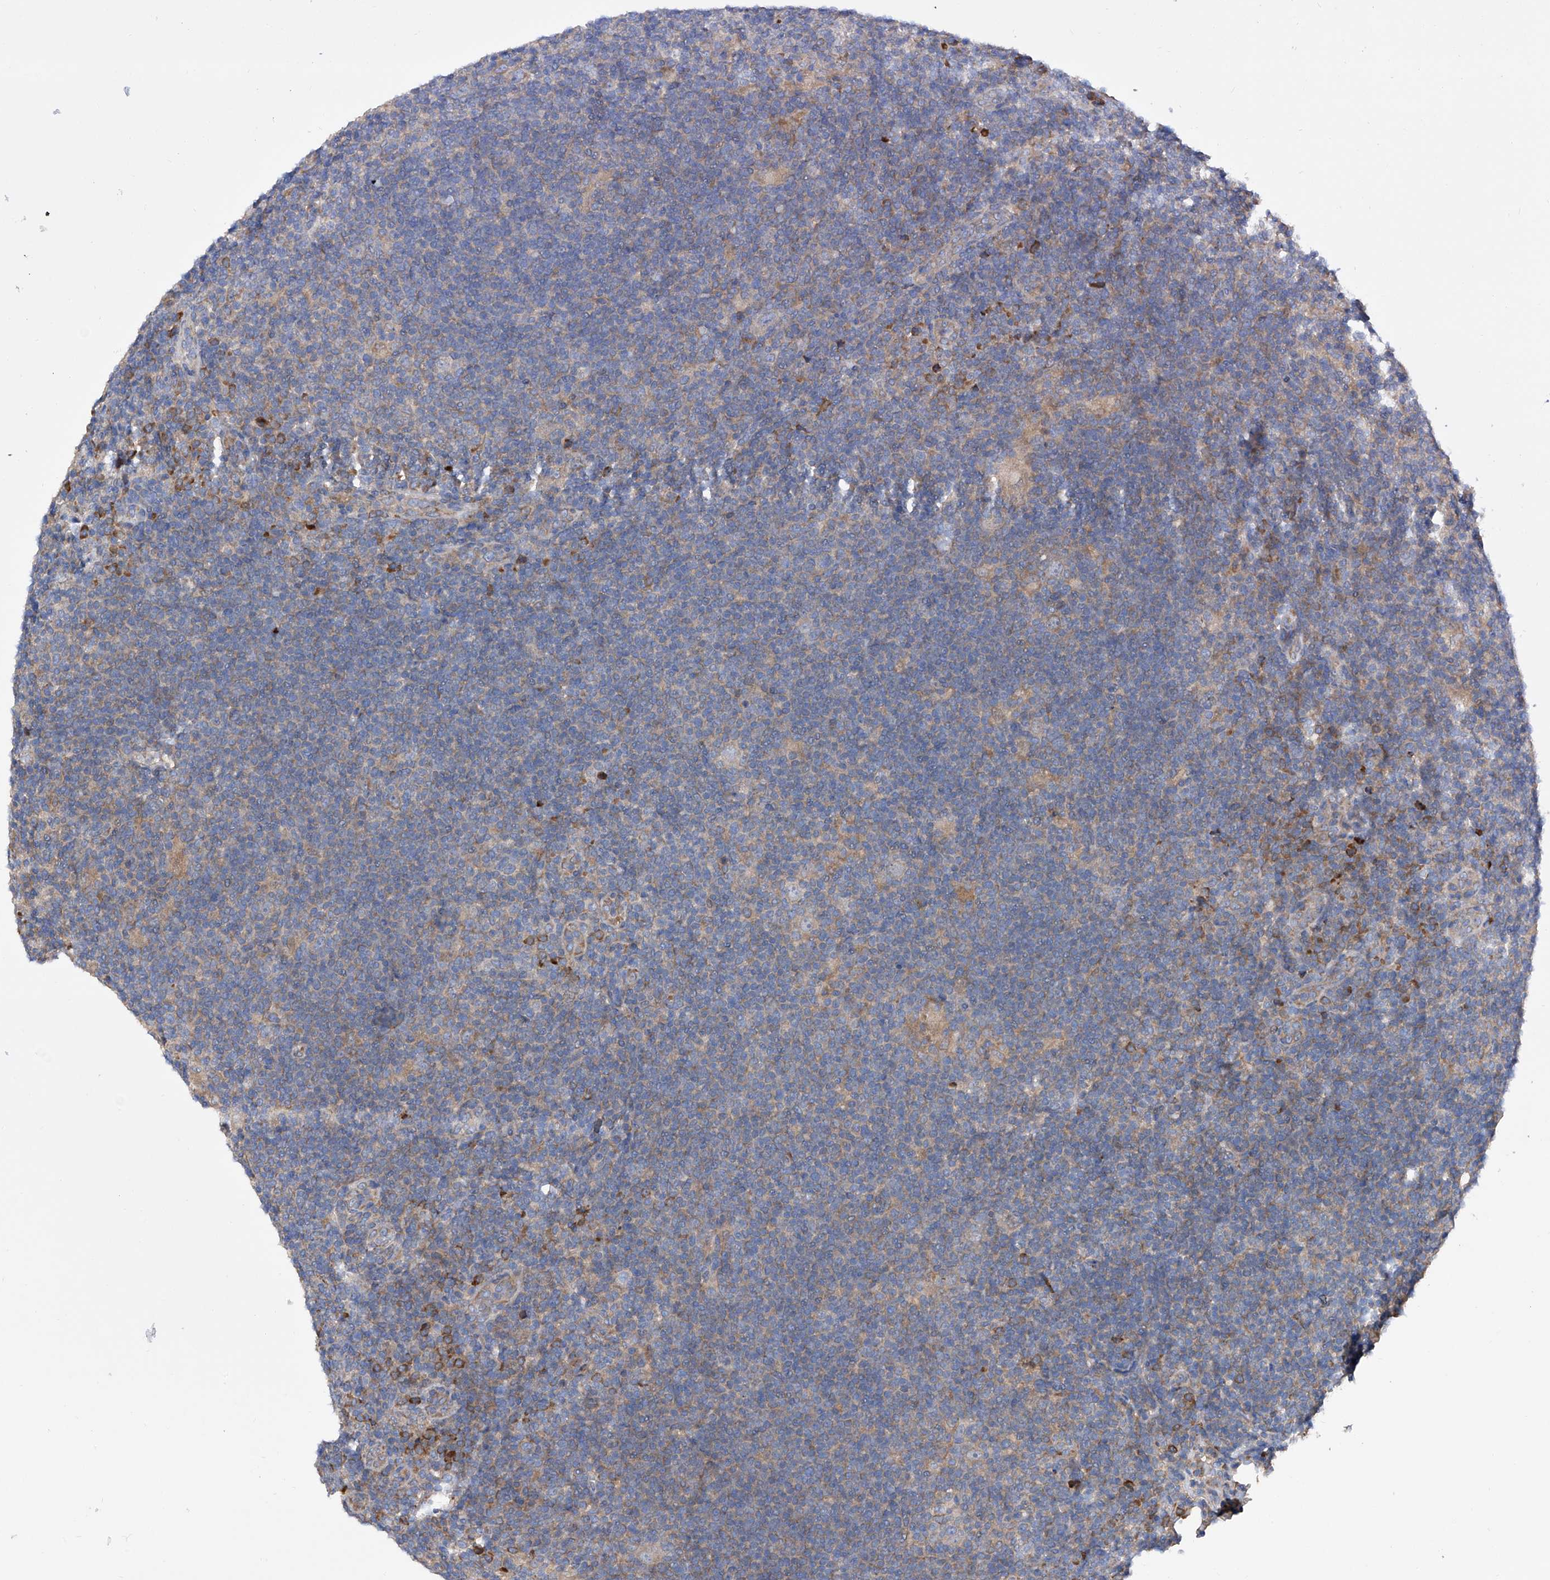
{"staining": {"intensity": "weak", "quantity": "<25%", "location": "cytoplasmic/membranous"}, "tissue": "lymphoma", "cell_type": "Tumor cells", "image_type": "cancer", "snomed": [{"axis": "morphology", "description": "Hodgkin's disease, NOS"}, {"axis": "topography", "description": "Lymph node"}], "caption": "This is an immunohistochemistry (IHC) photomicrograph of human Hodgkin's disease. There is no expression in tumor cells.", "gene": "INPP5B", "patient": {"sex": "female", "age": 57}}